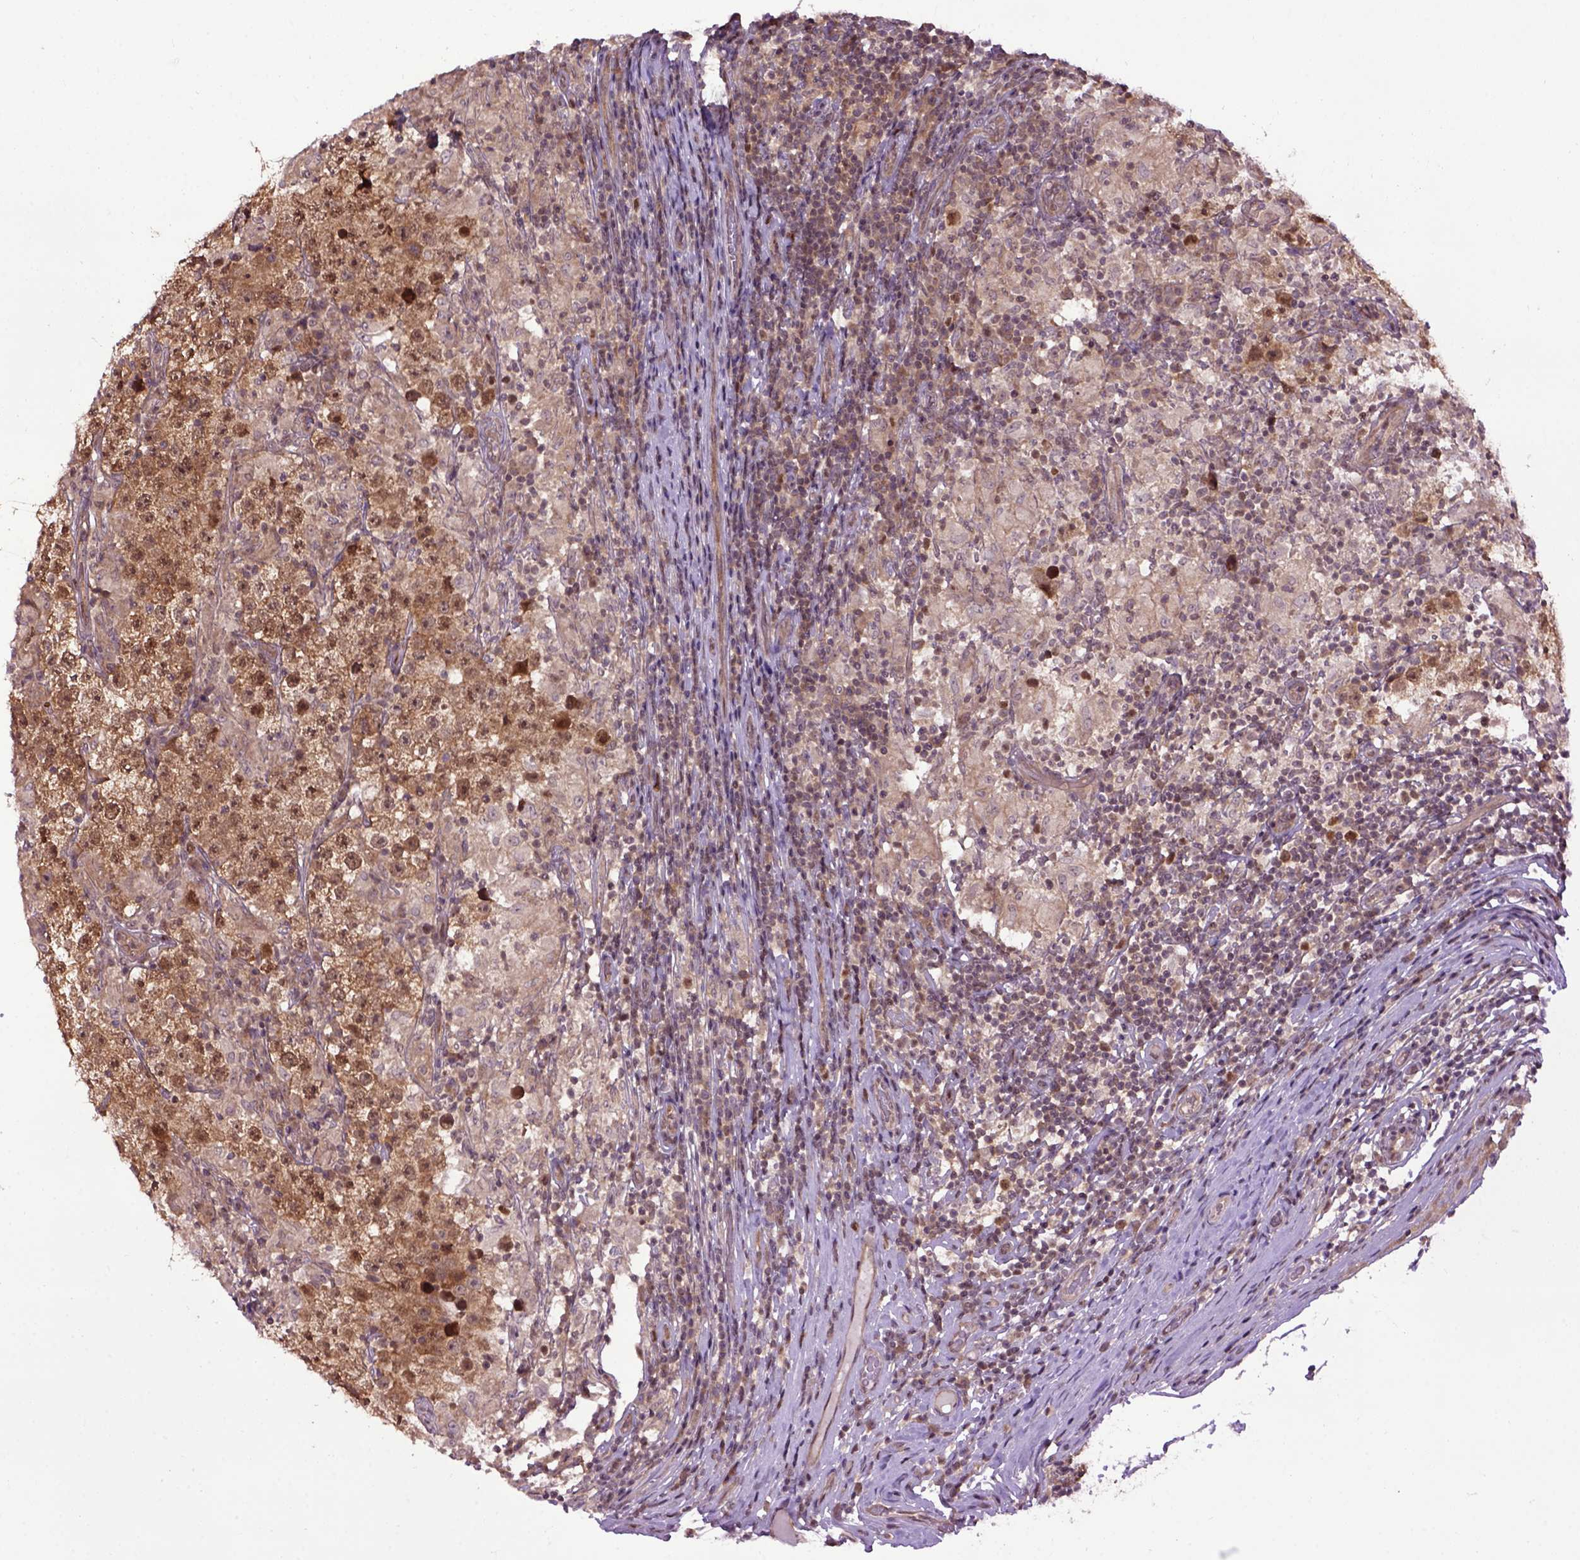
{"staining": {"intensity": "moderate", "quantity": ">75%", "location": "cytoplasmic/membranous"}, "tissue": "testis cancer", "cell_type": "Tumor cells", "image_type": "cancer", "snomed": [{"axis": "morphology", "description": "Seminoma, NOS"}, {"axis": "morphology", "description": "Carcinoma, Embryonal, NOS"}, {"axis": "topography", "description": "Testis"}], "caption": "Moderate cytoplasmic/membranous expression for a protein is seen in approximately >75% of tumor cells of seminoma (testis) using immunohistochemistry.", "gene": "WDR48", "patient": {"sex": "male", "age": 41}}